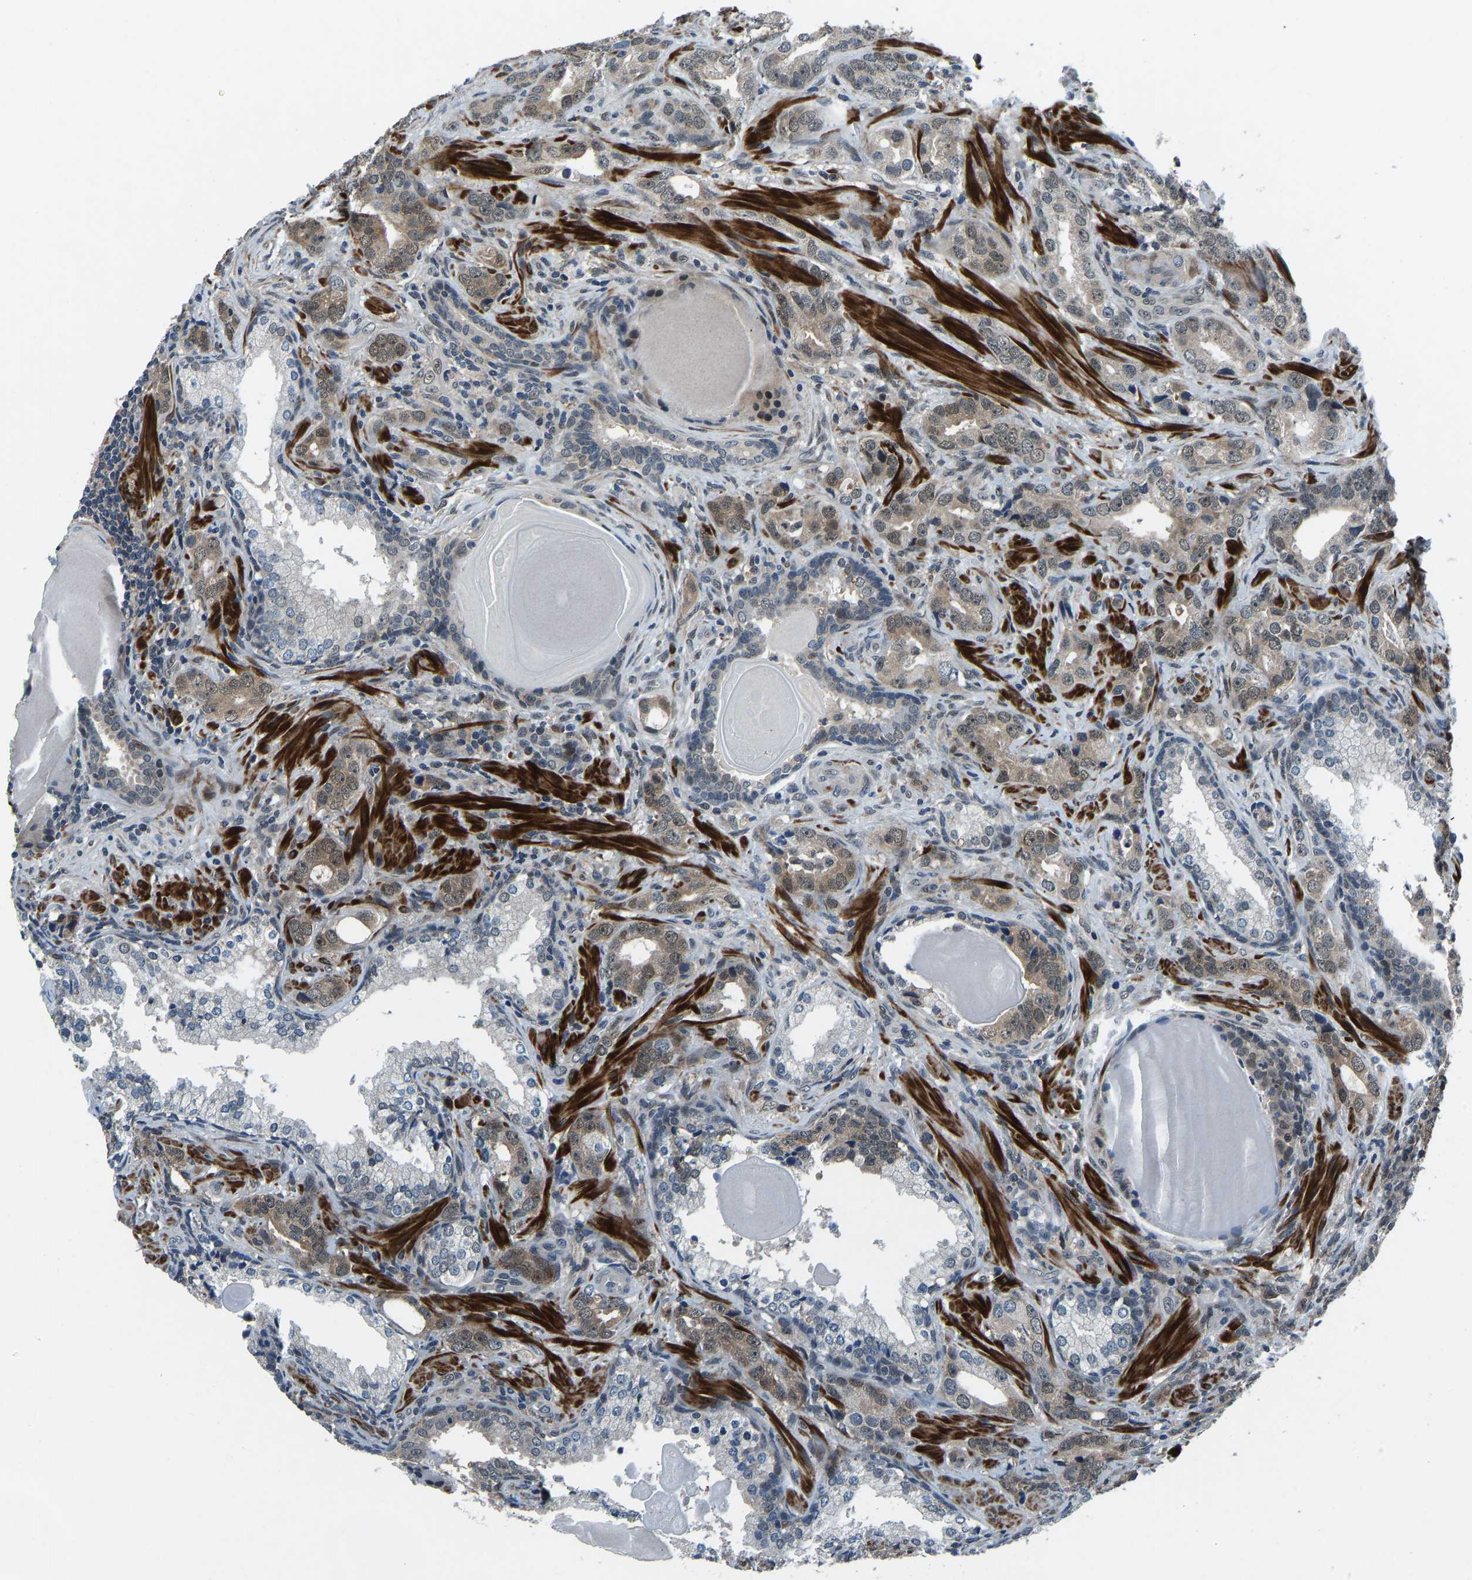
{"staining": {"intensity": "moderate", "quantity": "25%-75%", "location": "cytoplasmic/membranous"}, "tissue": "prostate cancer", "cell_type": "Tumor cells", "image_type": "cancer", "snomed": [{"axis": "morphology", "description": "Adenocarcinoma, High grade"}, {"axis": "topography", "description": "Prostate"}], "caption": "Human prostate cancer stained for a protein (brown) reveals moderate cytoplasmic/membranous positive positivity in about 25%-75% of tumor cells.", "gene": "RLIM", "patient": {"sex": "male", "age": 63}}